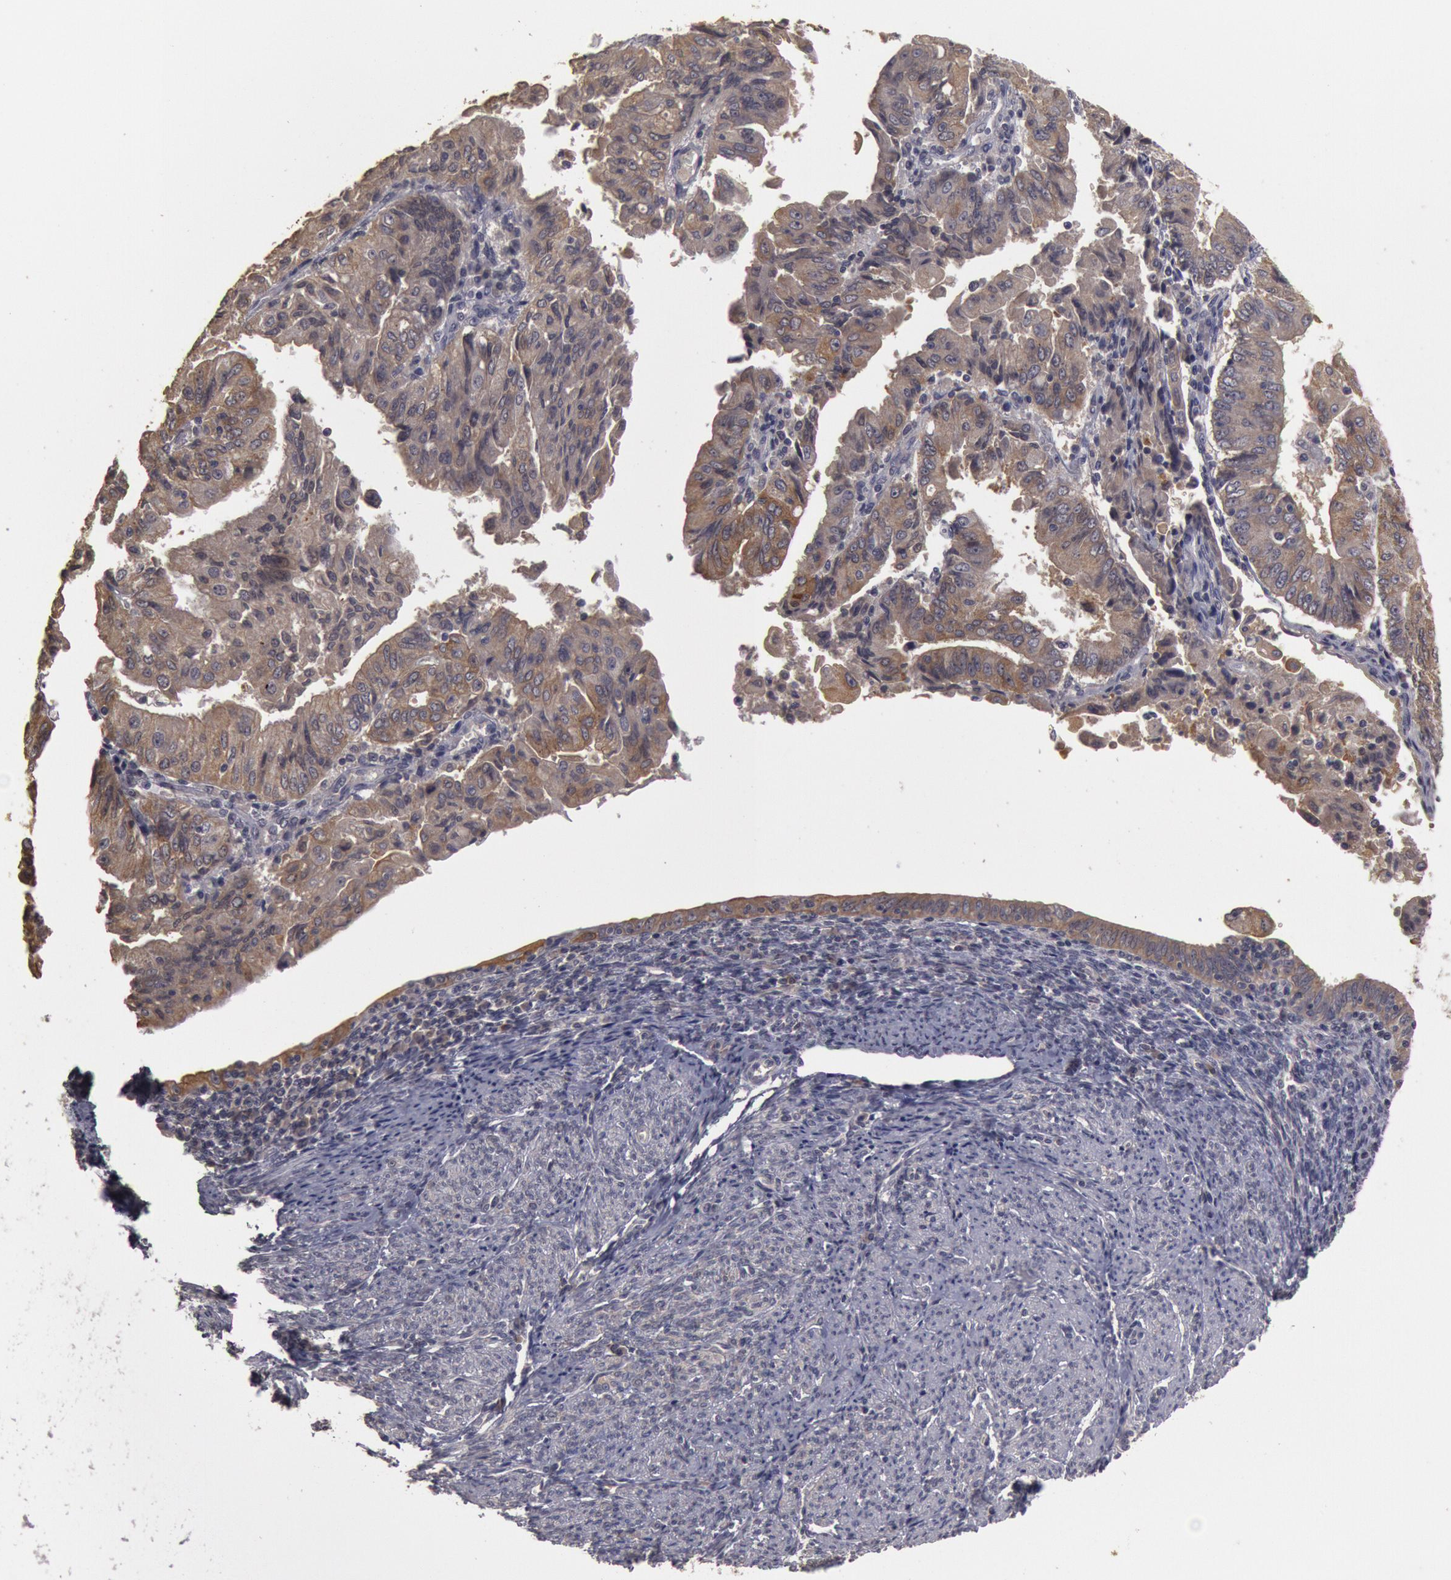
{"staining": {"intensity": "moderate", "quantity": ">75%", "location": "cytoplasmic/membranous"}, "tissue": "endometrial cancer", "cell_type": "Tumor cells", "image_type": "cancer", "snomed": [{"axis": "morphology", "description": "Adenocarcinoma, NOS"}, {"axis": "topography", "description": "Endometrium"}], "caption": "Endometrial cancer (adenocarcinoma) stained with immunohistochemistry (IHC) exhibits moderate cytoplasmic/membranous expression in approximately >75% of tumor cells.", "gene": "ZFP36L1", "patient": {"sex": "female", "age": 75}}